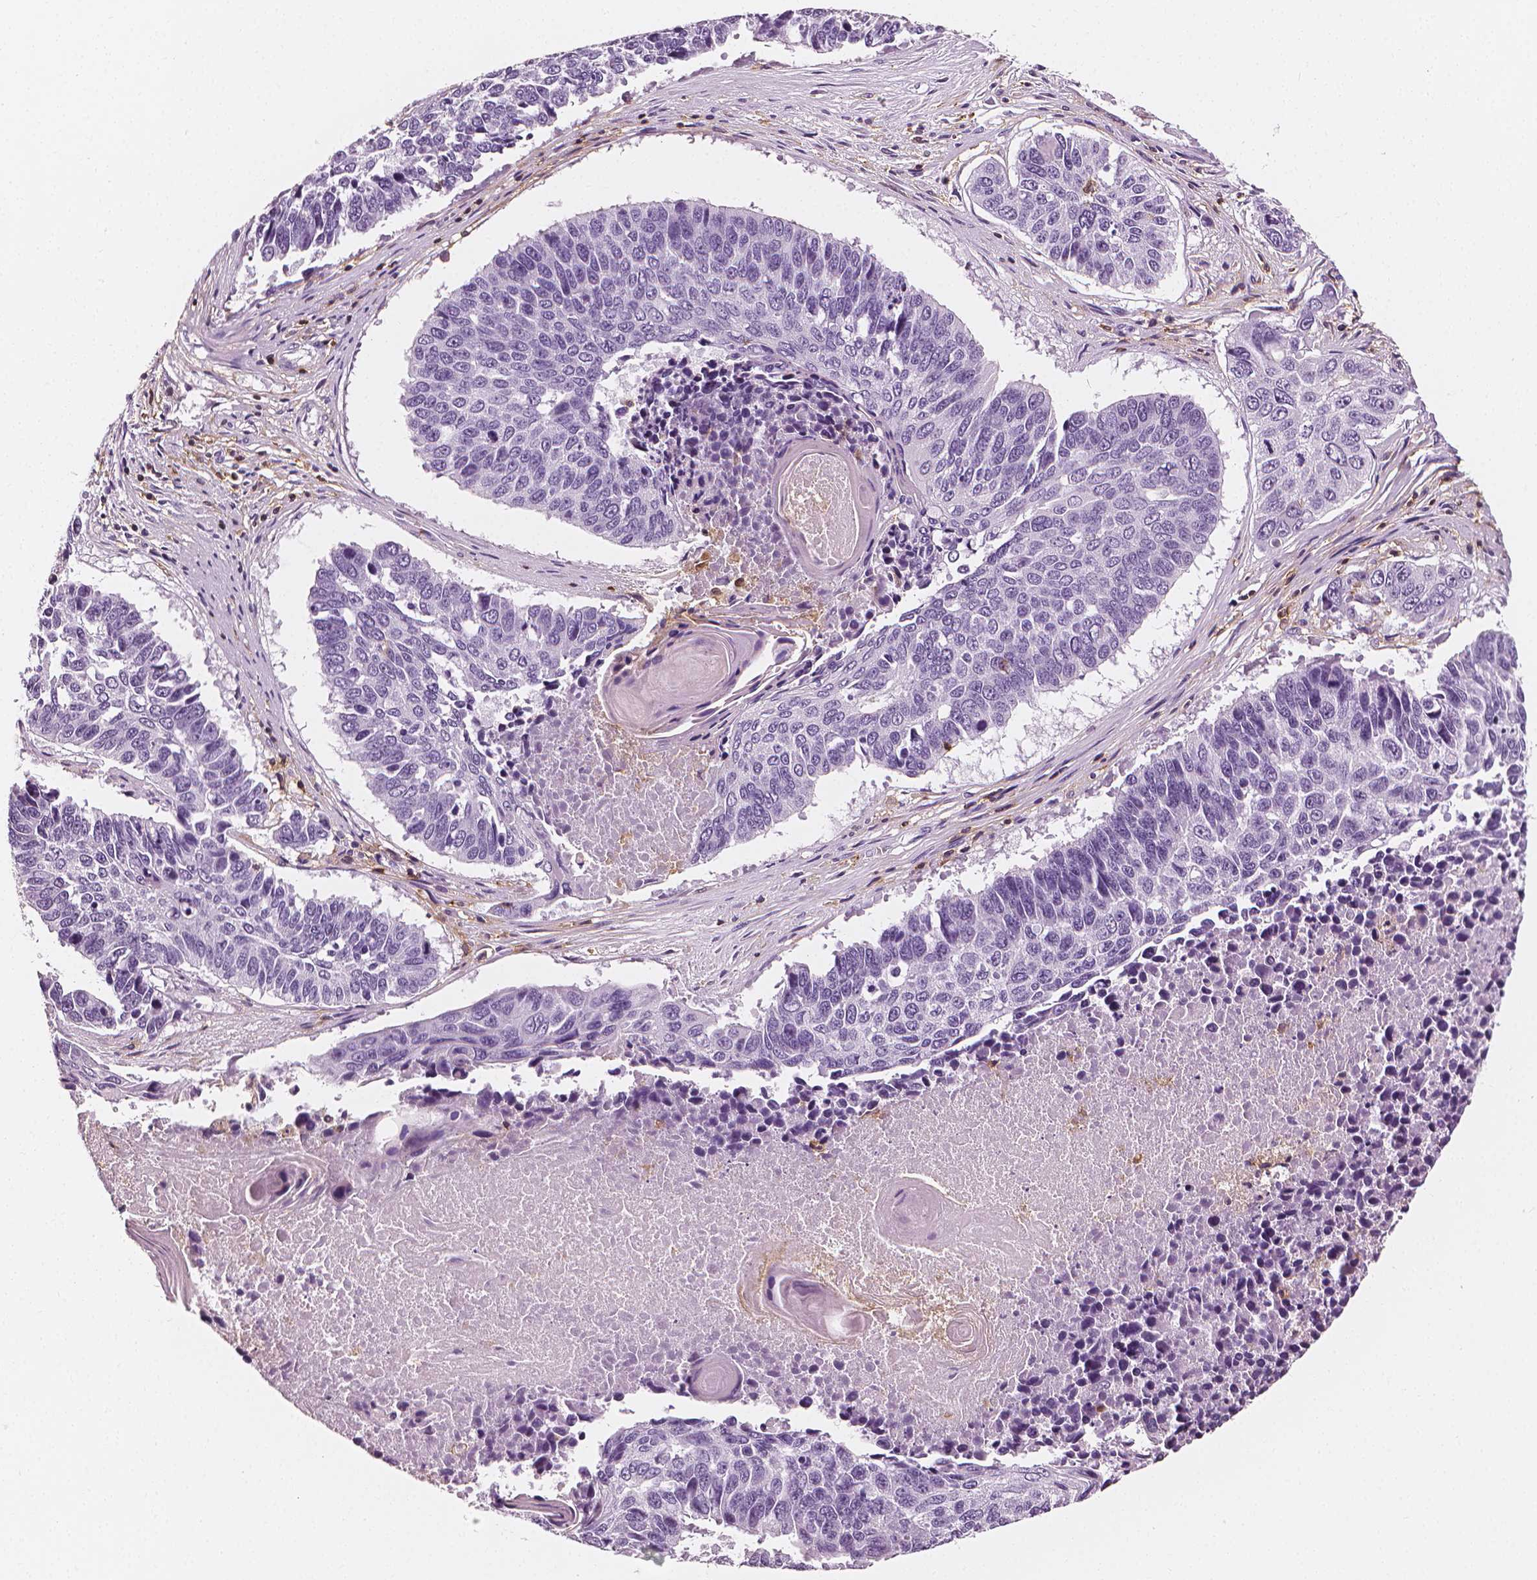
{"staining": {"intensity": "negative", "quantity": "none", "location": "none"}, "tissue": "lung cancer", "cell_type": "Tumor cells", "image_type": "cancer", "snomed": [{"axis": "morphology", "description": "Squamous cell carcinoma, NOS"}, {"axis": "topography", "description": "Lung"}], "caption": "Tumor cells show no significant protein staining in lung cancer.", "gene": "PTPRC", "patient": {"sex": "male", "age": 73}}